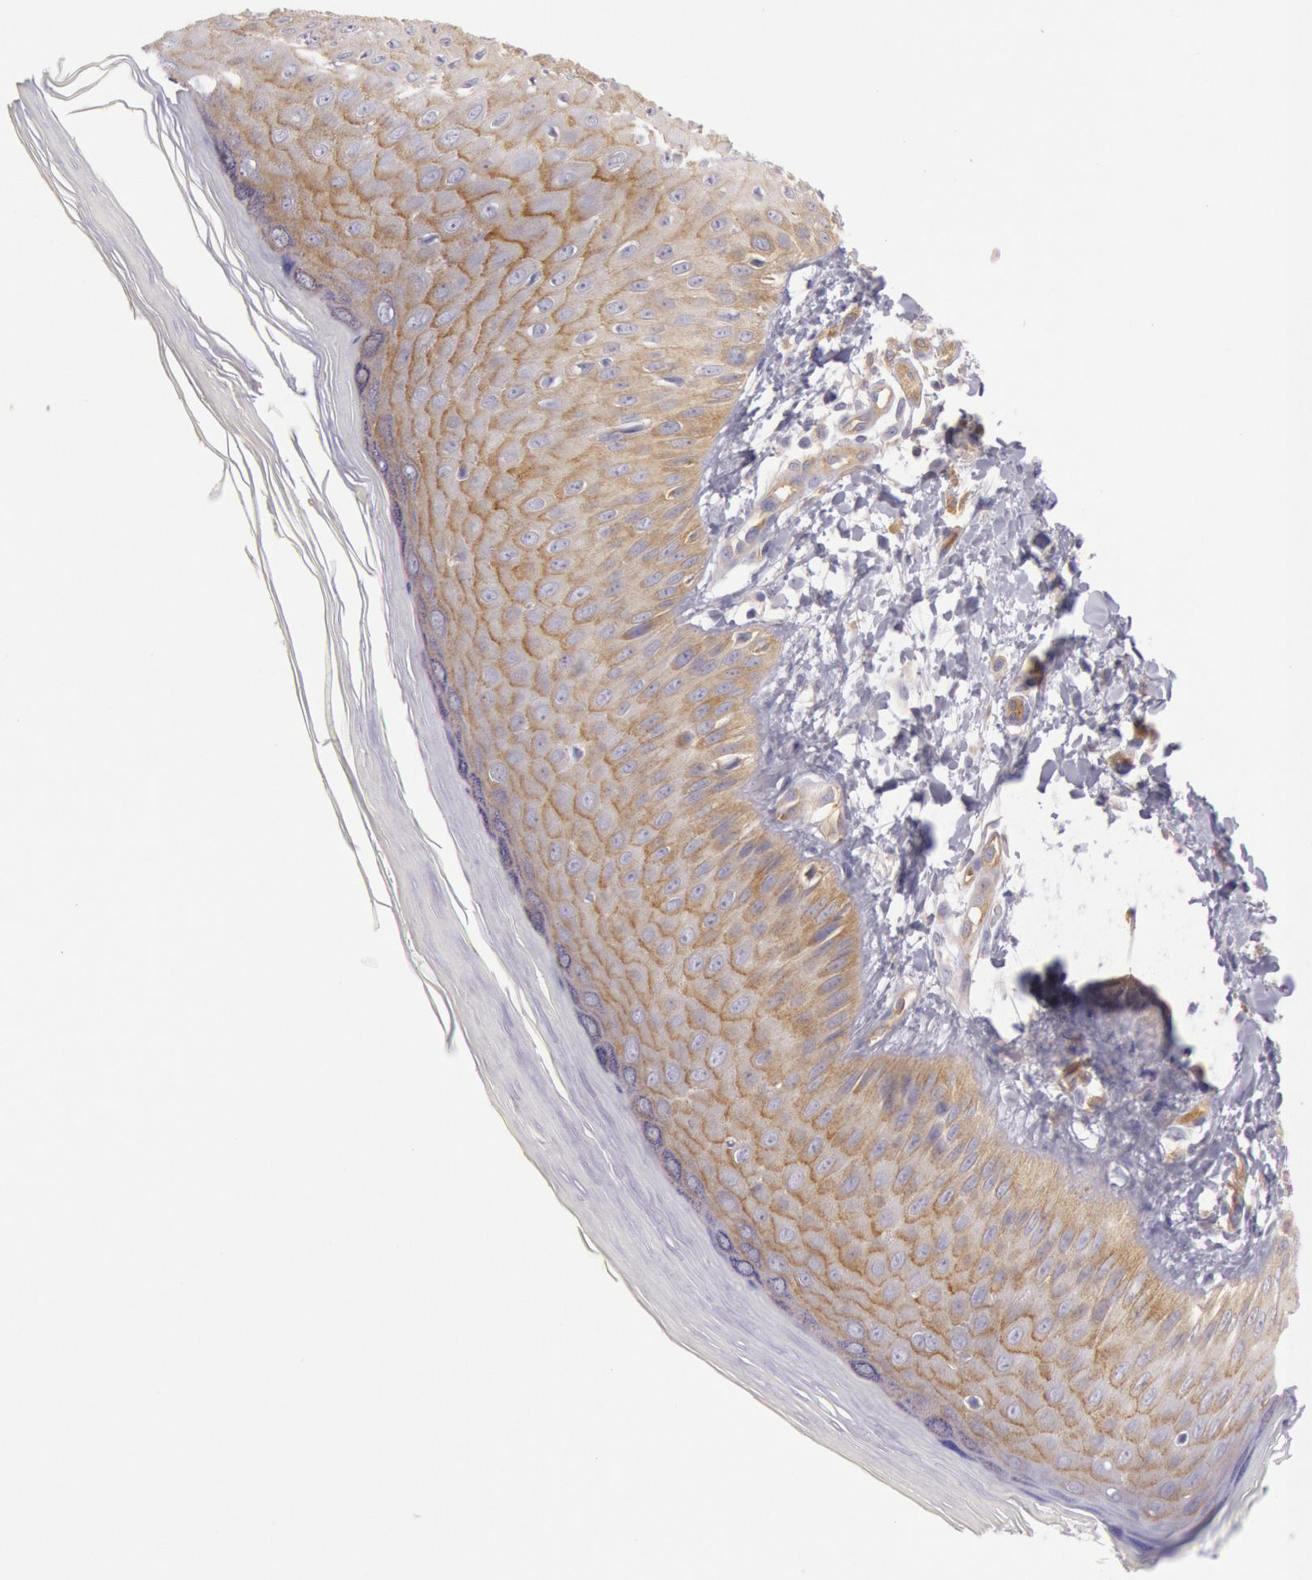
{"staining": {"intensity": "moderate", "quantity": ">75%", "location": "cytoplasmic/membranous"}, "tissue": "skin", "cell_type": "Epidermal cells", "image_type": "normal", "snomed": [{"axis": "morphology", "description": "Normal tissue, NOS"}, {"axis": "morphology", "description": "Inflammation, NOS"}, {"axis": "topography", "description": "Soft tissue"}, {"axis": "topography", "description": "Anal"}], "caption": "Skin stained with IHC displays moderate cytoplasmic/membranous expression in about >75% of epidermal cells. (DAB = brown stain, brightfield microscopy at high magnification).", "gene": "MYO5A", "patient": {"sex": "female", "age": 15}}